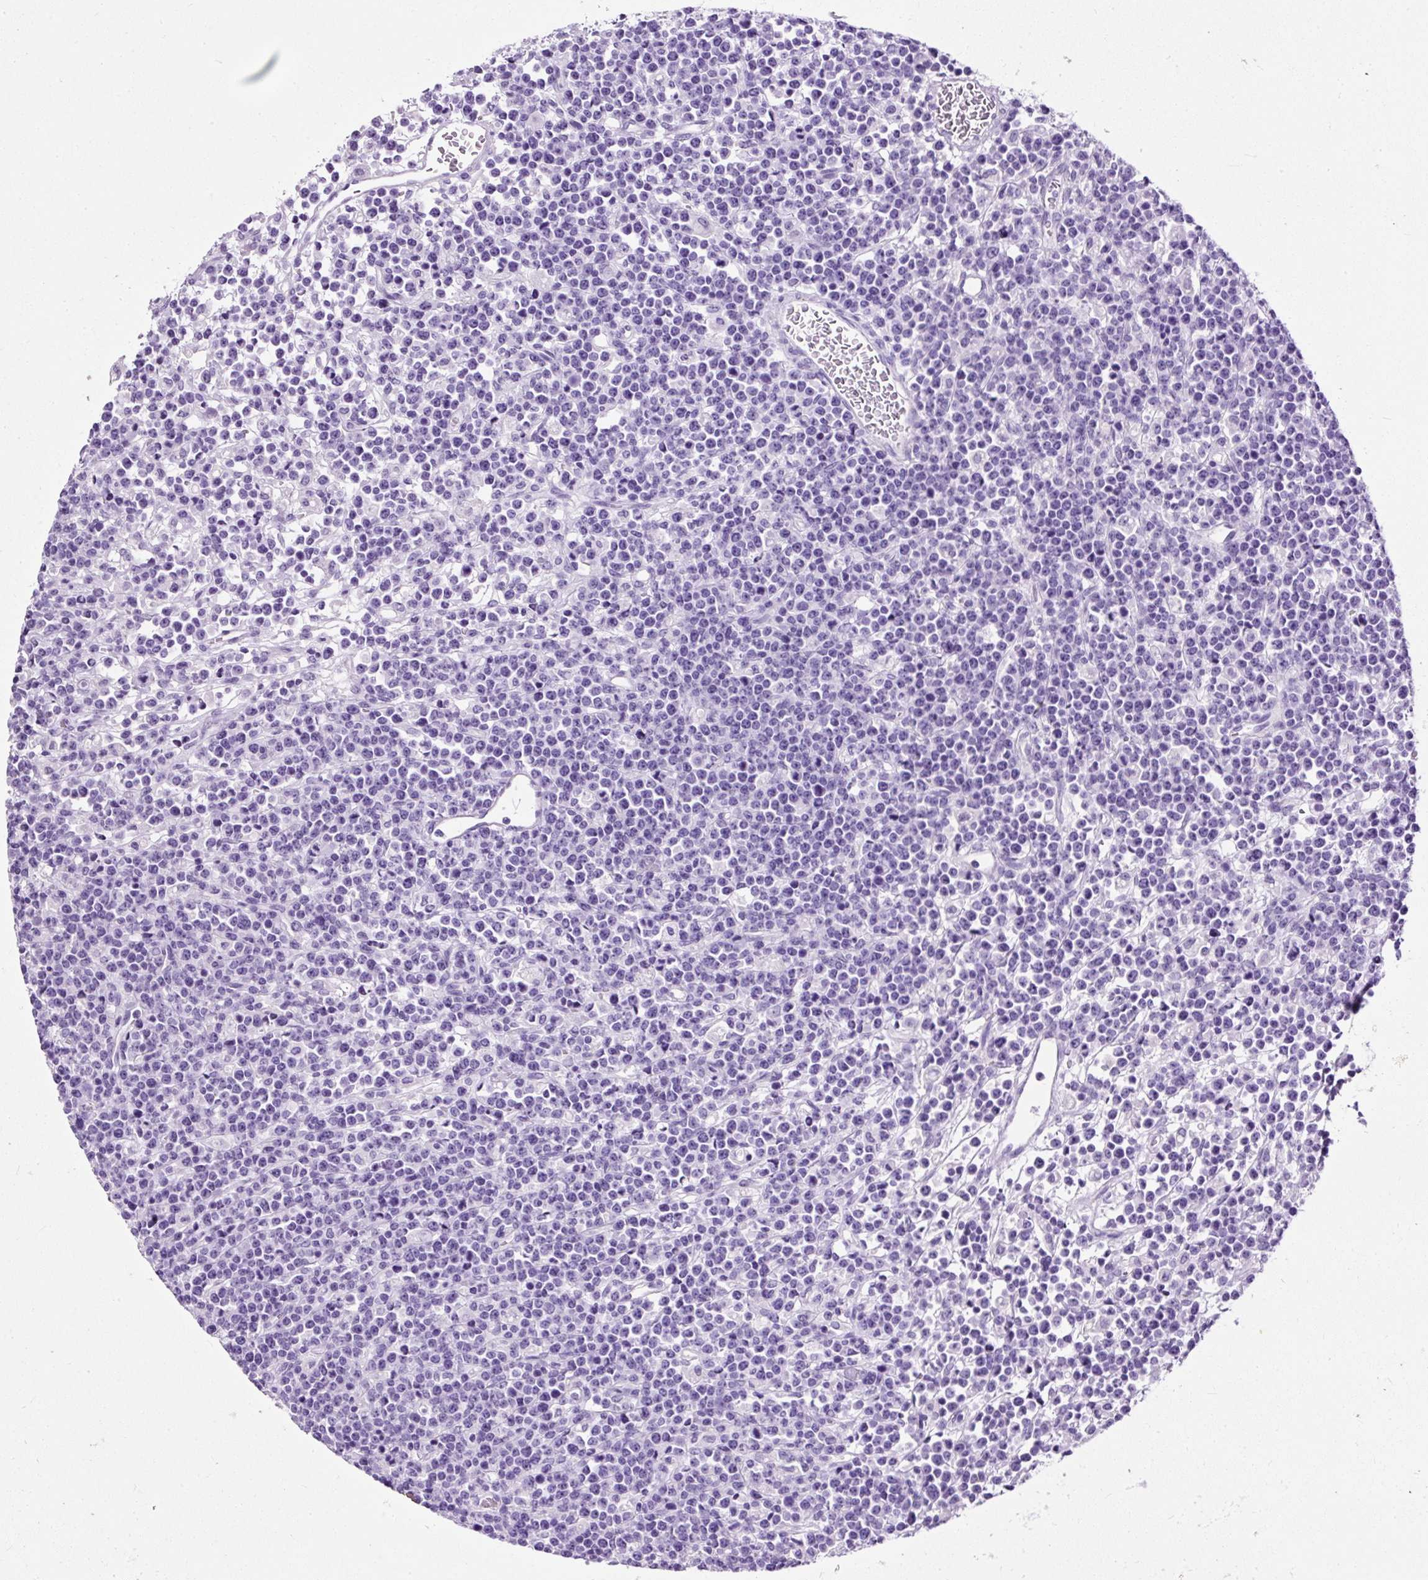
{"staining": {"intensity": "negative", "quantity": "none", "location": "none"}, "tissue": "lymphoma", "cell_type": "Tumor cells", "image_type": "cancer", "snomed": [{"axis": "morphology", "description": "Malignant lymphoma, non-Hodgkin's type, High grade"}, {"axis": "topography", "description": "Ovary"}], "caption": "IHC image of neoplastic tissue: human lymphoma stained with DAB reveals no significant protein staining in tumor cells.", "gene": "STOX2", "patient": {"sex": "female", "age": 56}}